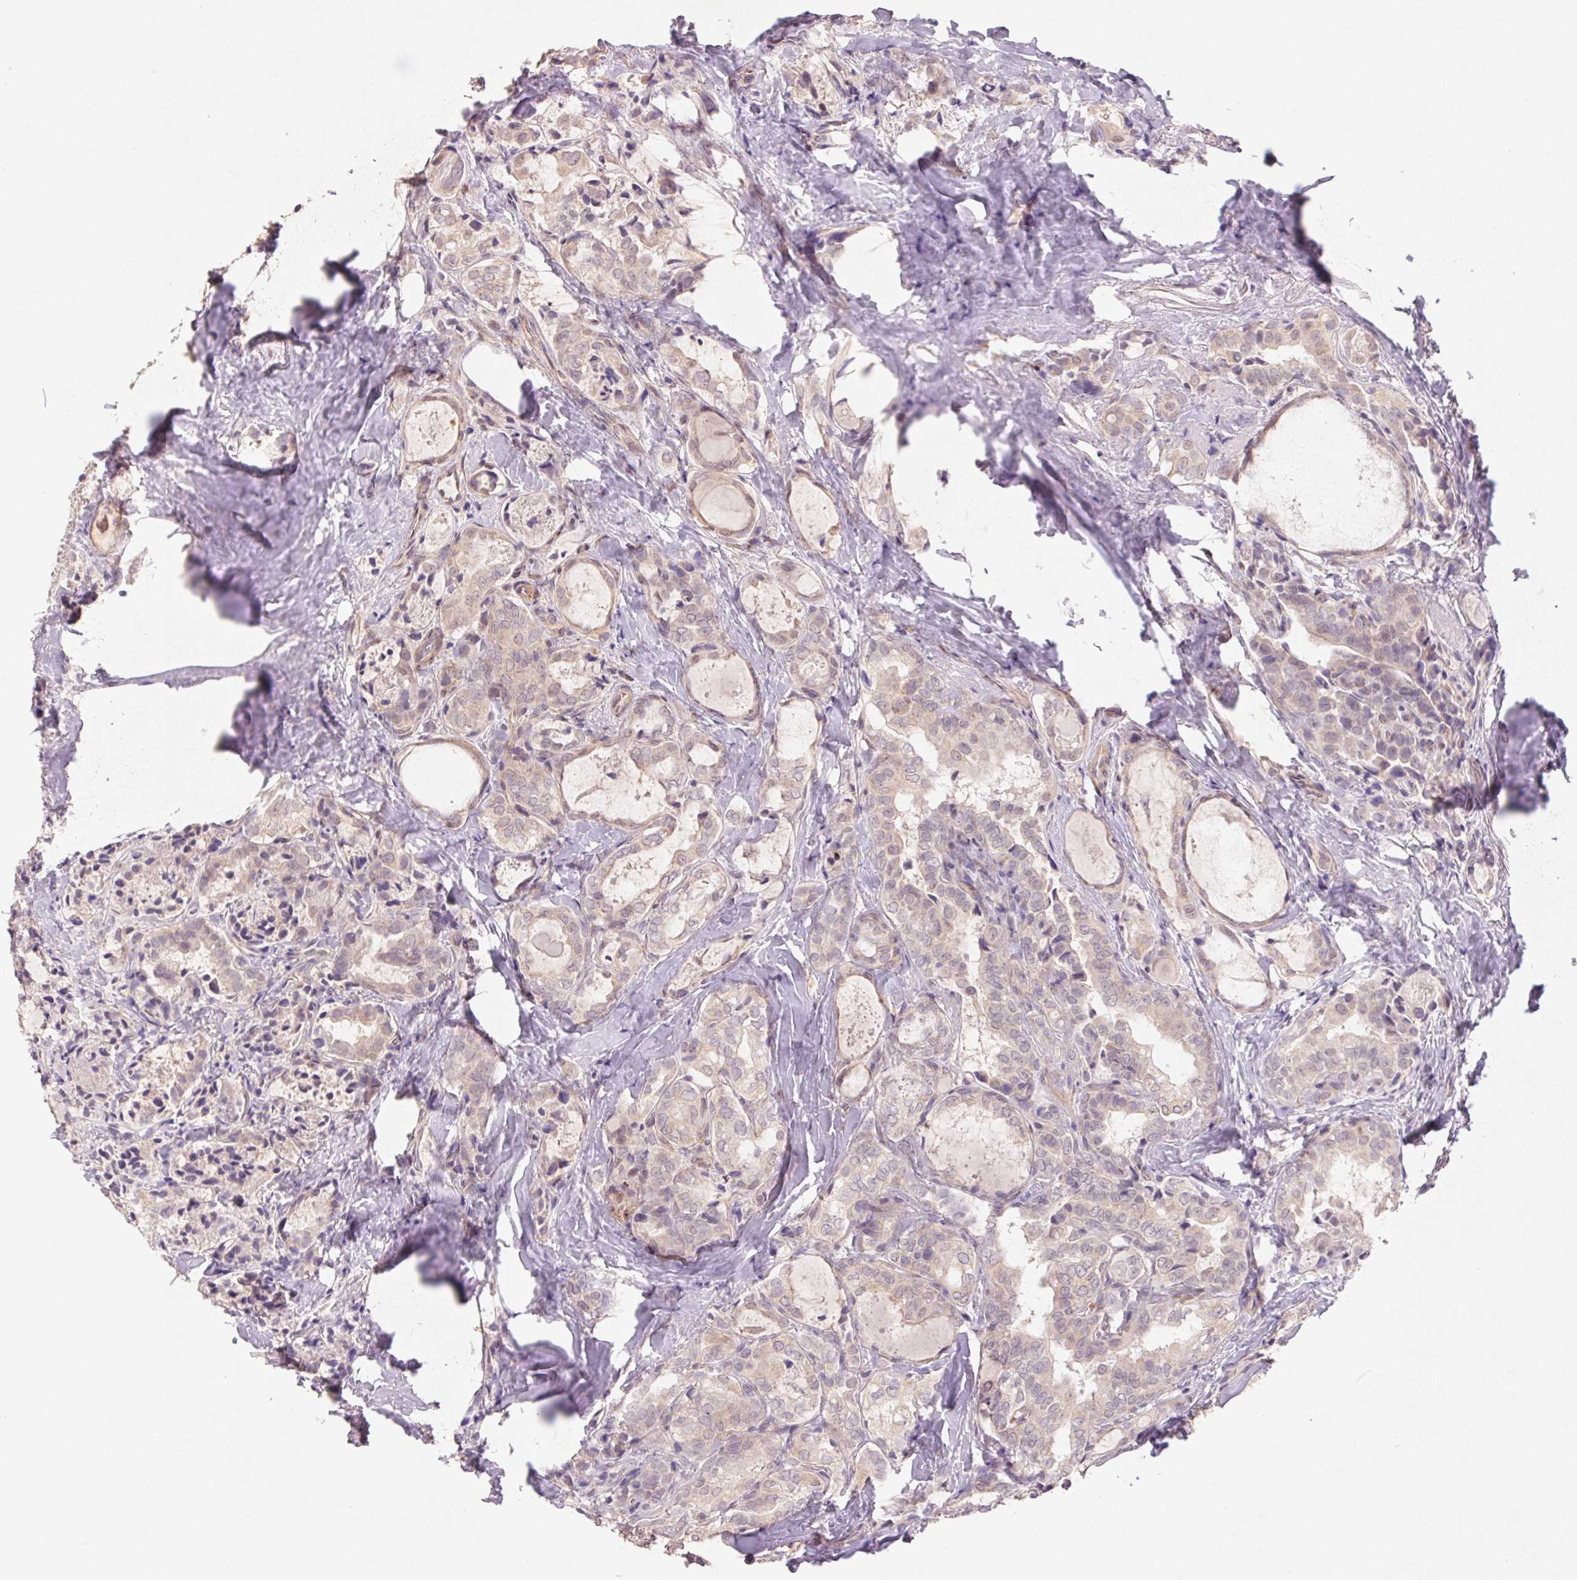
{"staining": {"intensity": "weak", "quantity": ">75%", "location": "cytoplasmic/membranous"}, "tissue": "thyroid cancer", "cell_type": "Tumor cells", "image_type": "cancer", "snomed": [{"axis": "morphology", "description": "Papillary adenocarcinoma, NOS"}, {"axis": "topography", "description": "Thyroid gland"}], "caption": "An IHC photomicrograph of tumor tissue is shown. Protein staining in brown highlights weak cytoplasmic/membranous positivity in papillary adenocarcinoma (thyroid) within tumor cells.", "gene": "GRM2", "patient": {"sex": "female", "age": 75}}